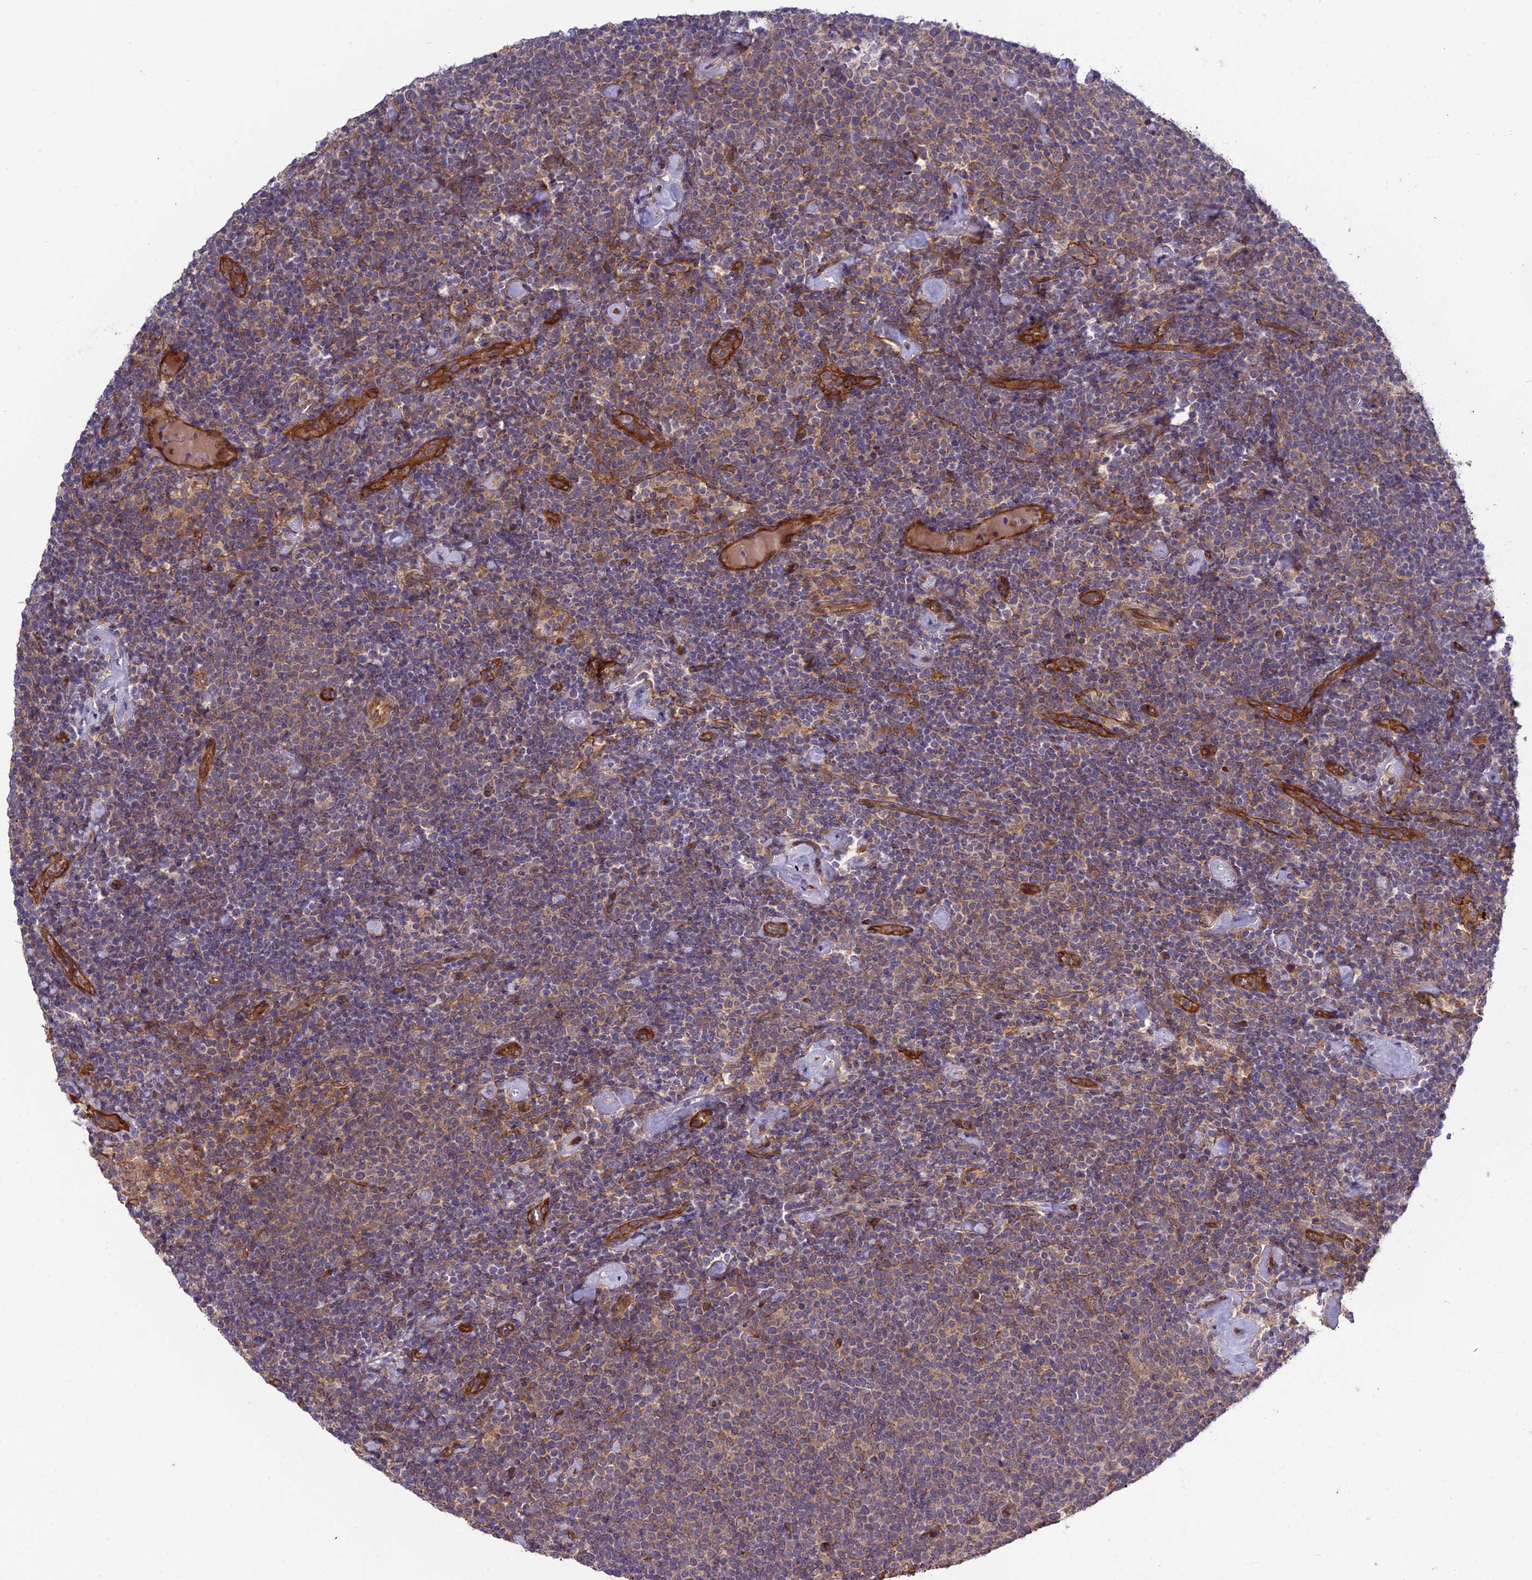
{"staining": {"intensity": "moderate", "quantity": "<25%", "location": "cytoplasmic/membranous"}, "tissue": "lymphoma", "cell_type": "Tumor cells", "image_type": "cancer", "snomed": [{"axis": "morphology", "description": "Malignant lymphoma, non-Hodgkin's type, High grade"}, {"axis": "topography", "description": "Lymph node"}], "caption": "High-grade malignant lymphoma, non-Hodgkin's type stained for a protein exhibits moderate cytoplasmic/membranous positivity in tumor cells.", "gene": "CRTAP", "patient": {"sex": "male", "age": 61}}